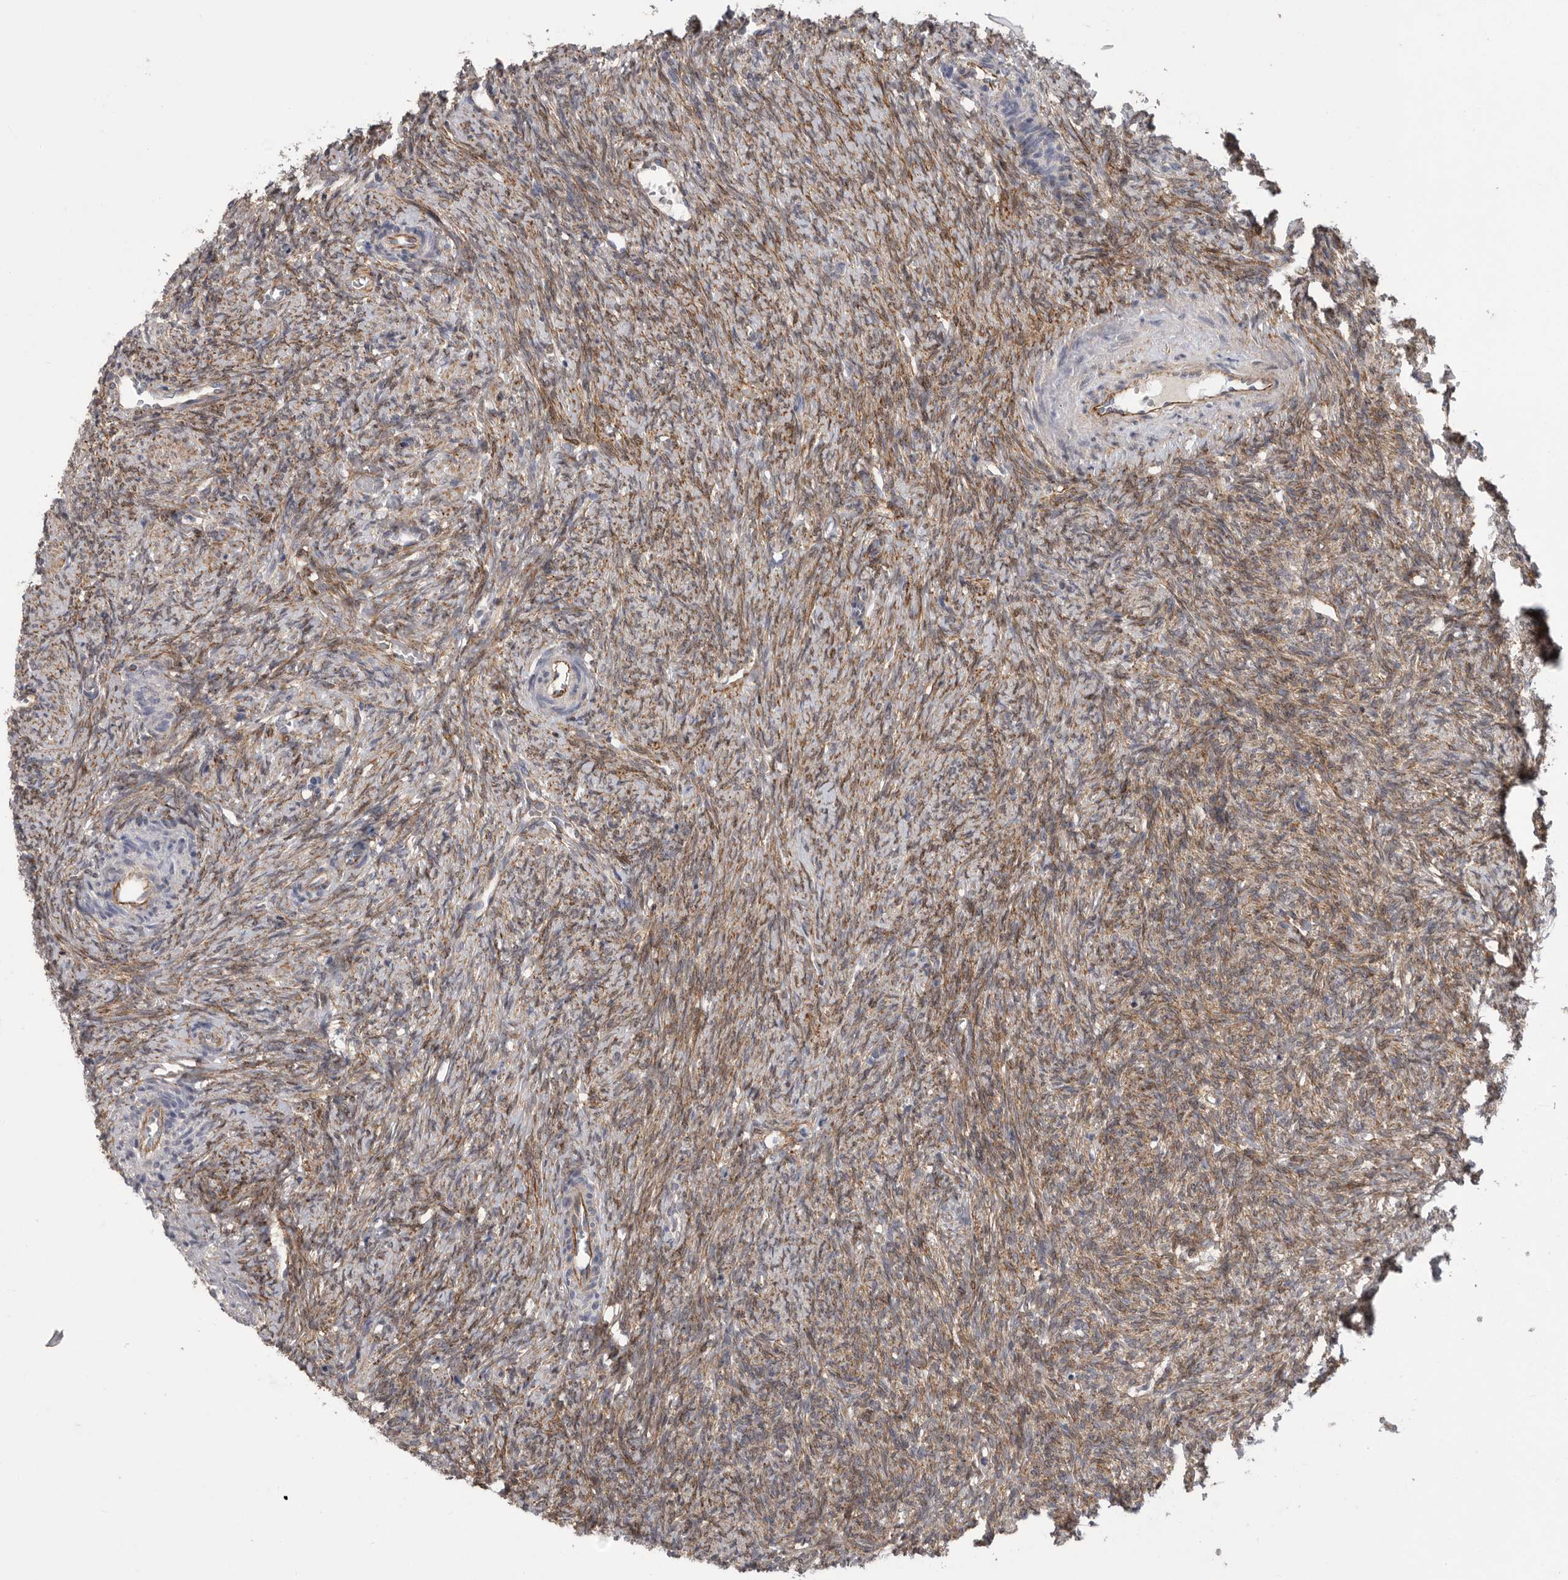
{"staining": {"intensity": "negative", "quantity": "none", "location": "none"}, "tissue": "ovary", "cell_type": "Follicle cells", "image_type": "normal", "snomed": [{"axis": "morphology", "description": "Normal tissue, NOS"}, {"axis": "topography", "description": "Ovary"}], "caption": "Immunohistochemistry (IHC) histopathology image of normal ovary stained for a protein (brown), which reveals no staining in follicle cells.", "gene": "SIGLEC10", "patient": {"sex": "female", "age": 41}}